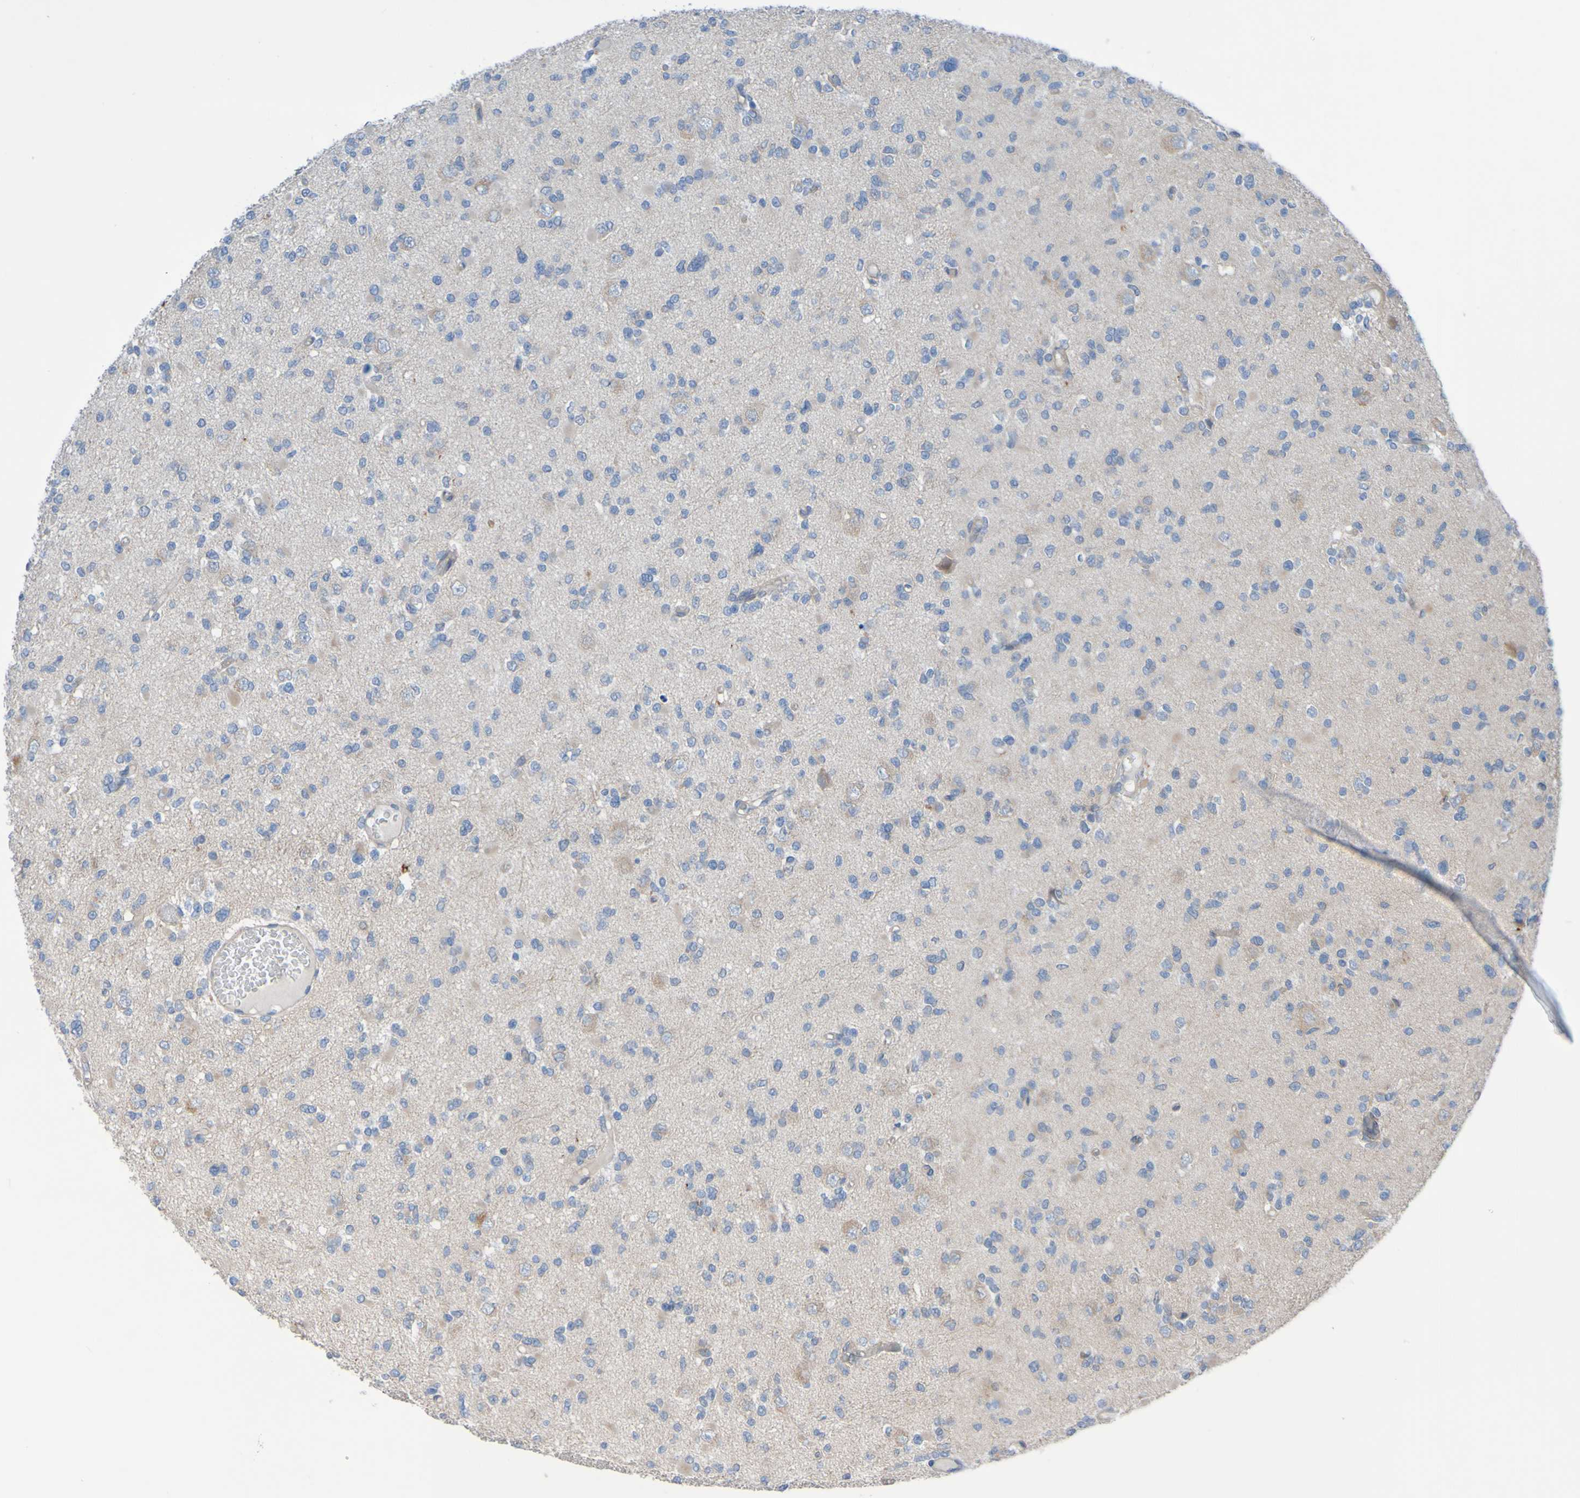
{"staining": {"intensity": "weak", "quantity": "<25%", "location": "cytoplasmic/membranous"}, "tissue": "glioma", "cell_type": "Tumor cells", "image_type": "cancer", "snomed": [{"axis": "morphology", "description": "Glioma, malignant, Low grade"}, {"axis": "topography", "description": "Brain"}], "caption": "Immunohistochemistry (IHC) of glioma reveals no positivity in tumor cells. (DAB (3,3'-diaminobenzidine) immunohistochemistry, high magnification).", "gene": "NPRL3", "patient": {"sex": "female", "age": 22}}